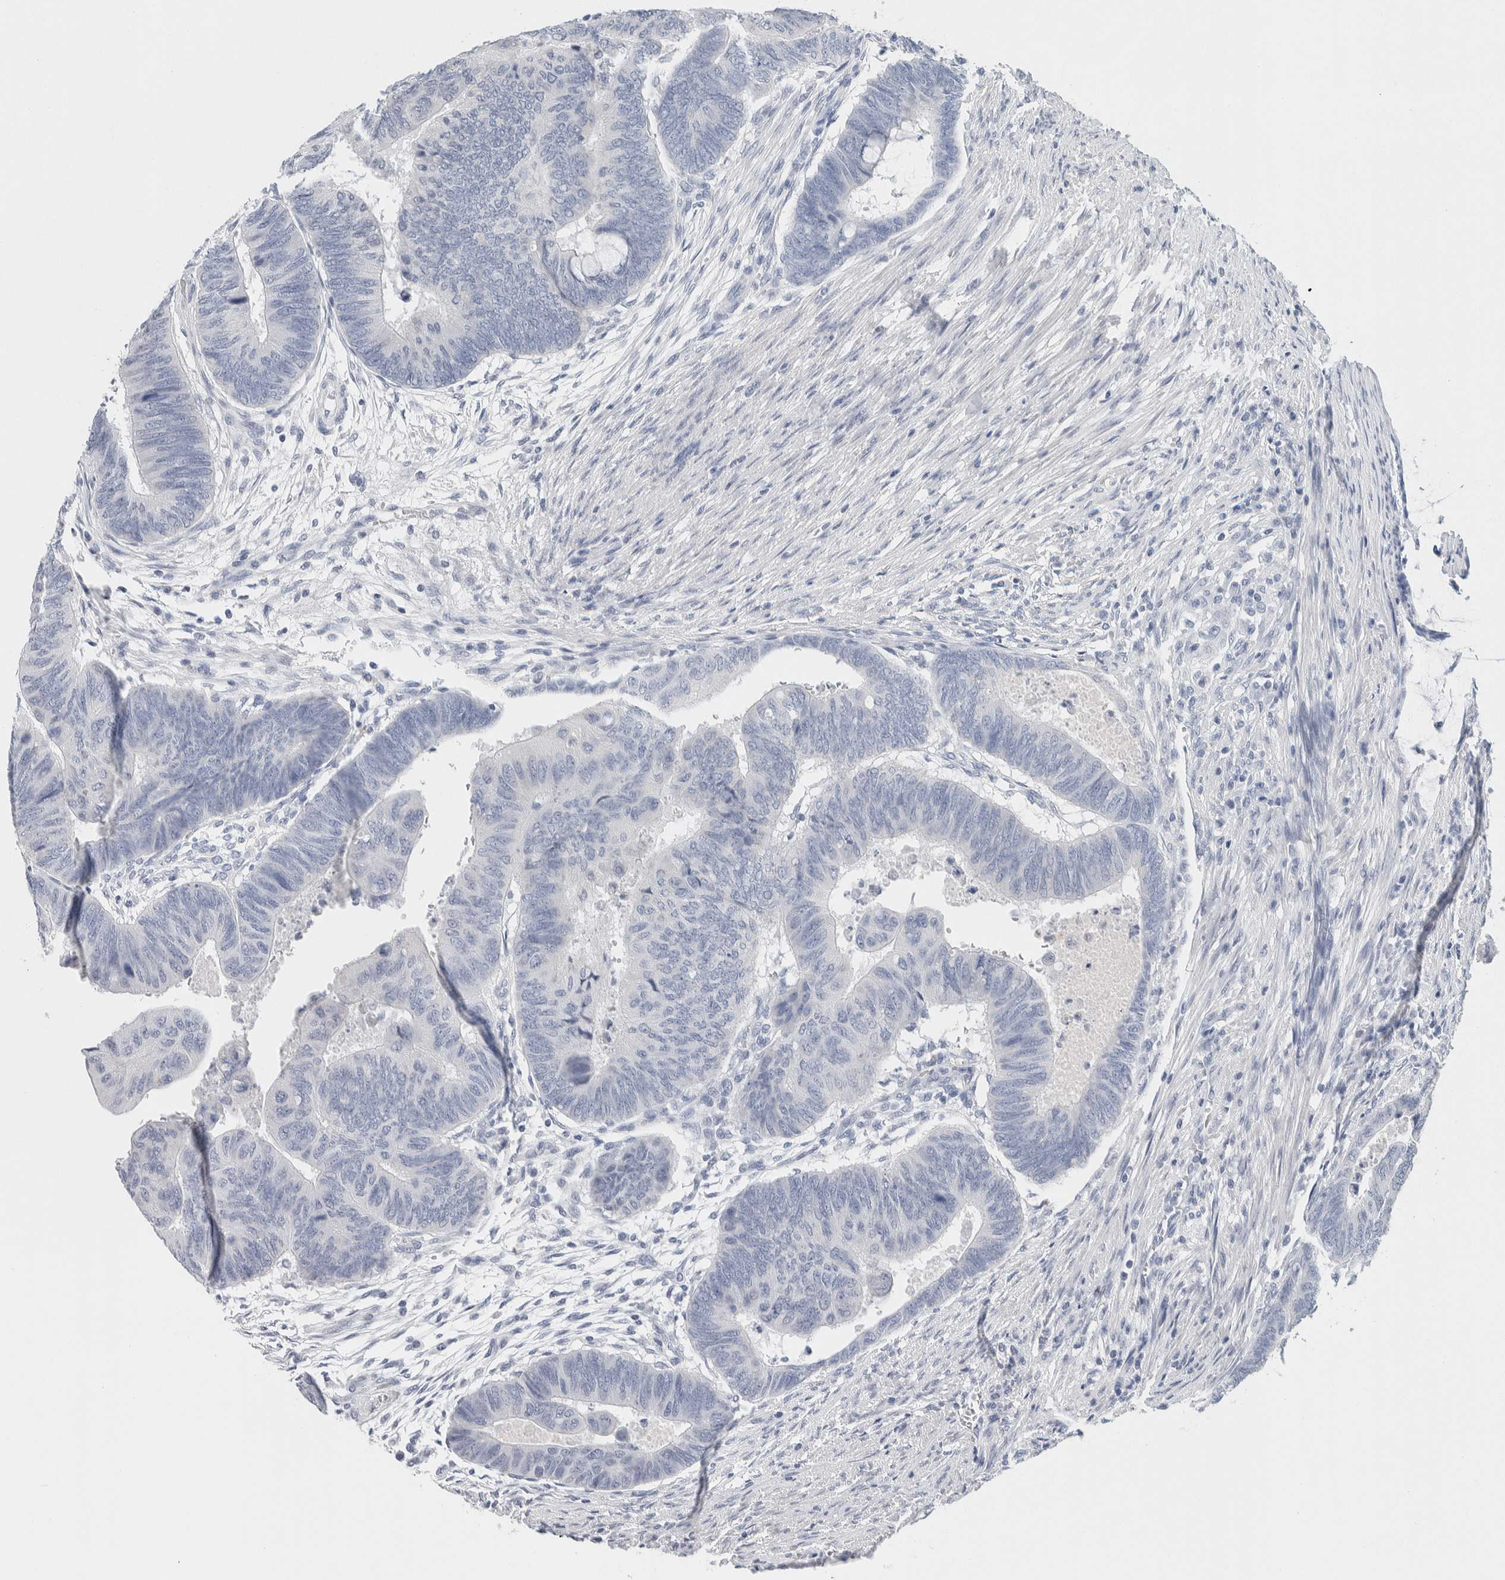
{"staining": {"intensity": "negative", "quantity": "none", "location": "none"}, "tissue": "colorectal cancer", "cell_type": "Tumor cells", "image_type": "cancer", "snomed": [{"axis": "morphology", "description": "Normal tissue, NOS"}, {"axis": "morphology", "description": "Adenocarcinoma, NOS"}, {"axis": "topography", "description": "Rectum"}, {"axis": "topography", "description": "Peripheral nerve tissue"}], "caption": "A histopathology image of human colorectal adenocarcinoma is negative for staining in tumor cells.", "gene": "SCN2A", "patient": {"sex": "male", "age": 92}}